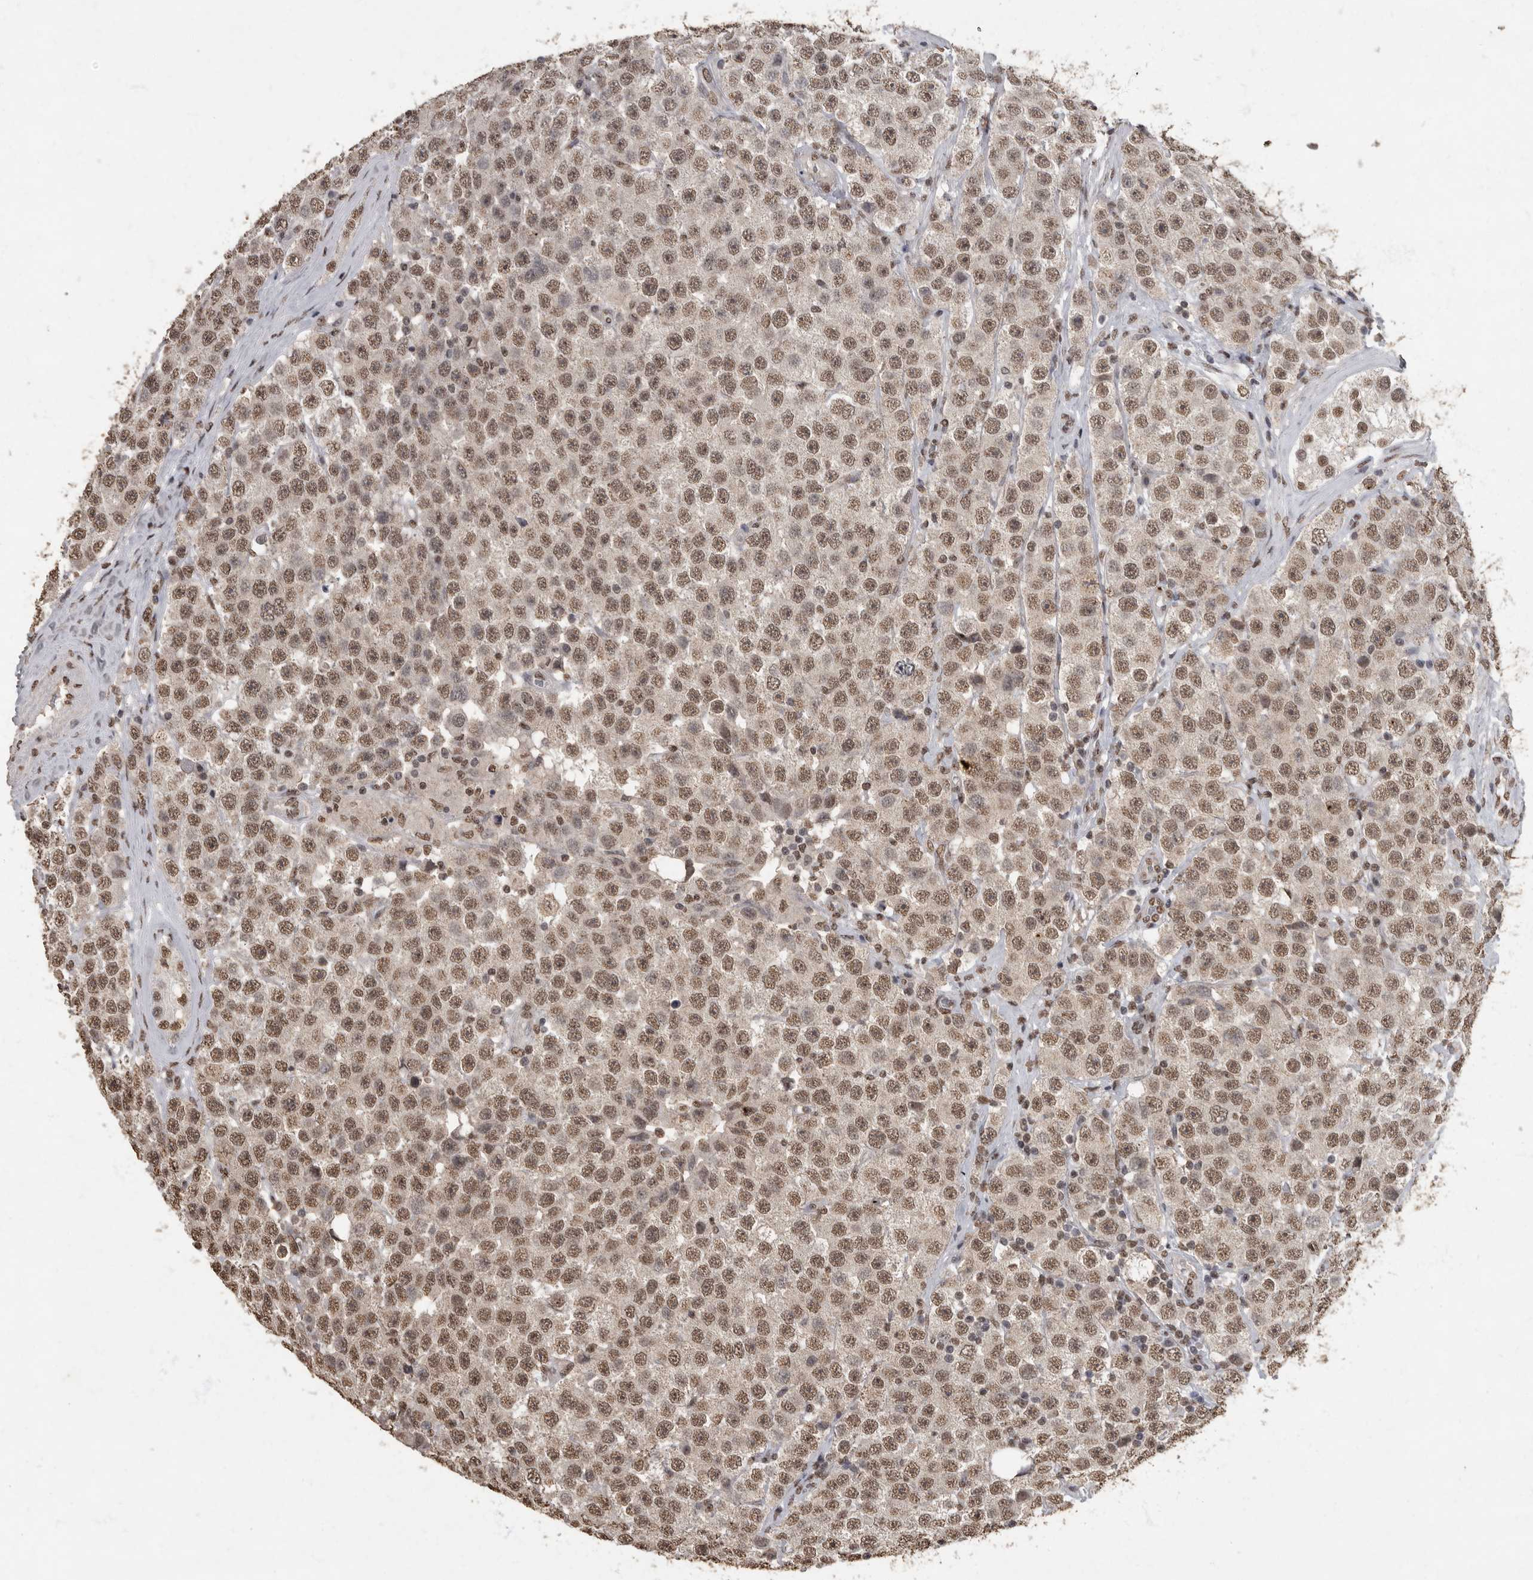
{"staining": {"intensity": "moderate", "quantity": ">75%", "location": "nuclear"}, "tissue": "testis cancer", "cell_type": "Tumor cells", "image_type": "cancer", "snomed": [{"axis": "morphology", "description": "Seminoma, NOS"}, {"axis": "morphology", "description": "Carcinoma, Embryonal, NOS"}, {"axis": "topography", "description": "Testis"}], "caption": "Seminoma (testis) stained with a brown dye exhibits moderate nuclear positive expression in approximately >75% of tumor cells.", "gene": "NBL1", "patient": {"sex": "male", "age": 28}}